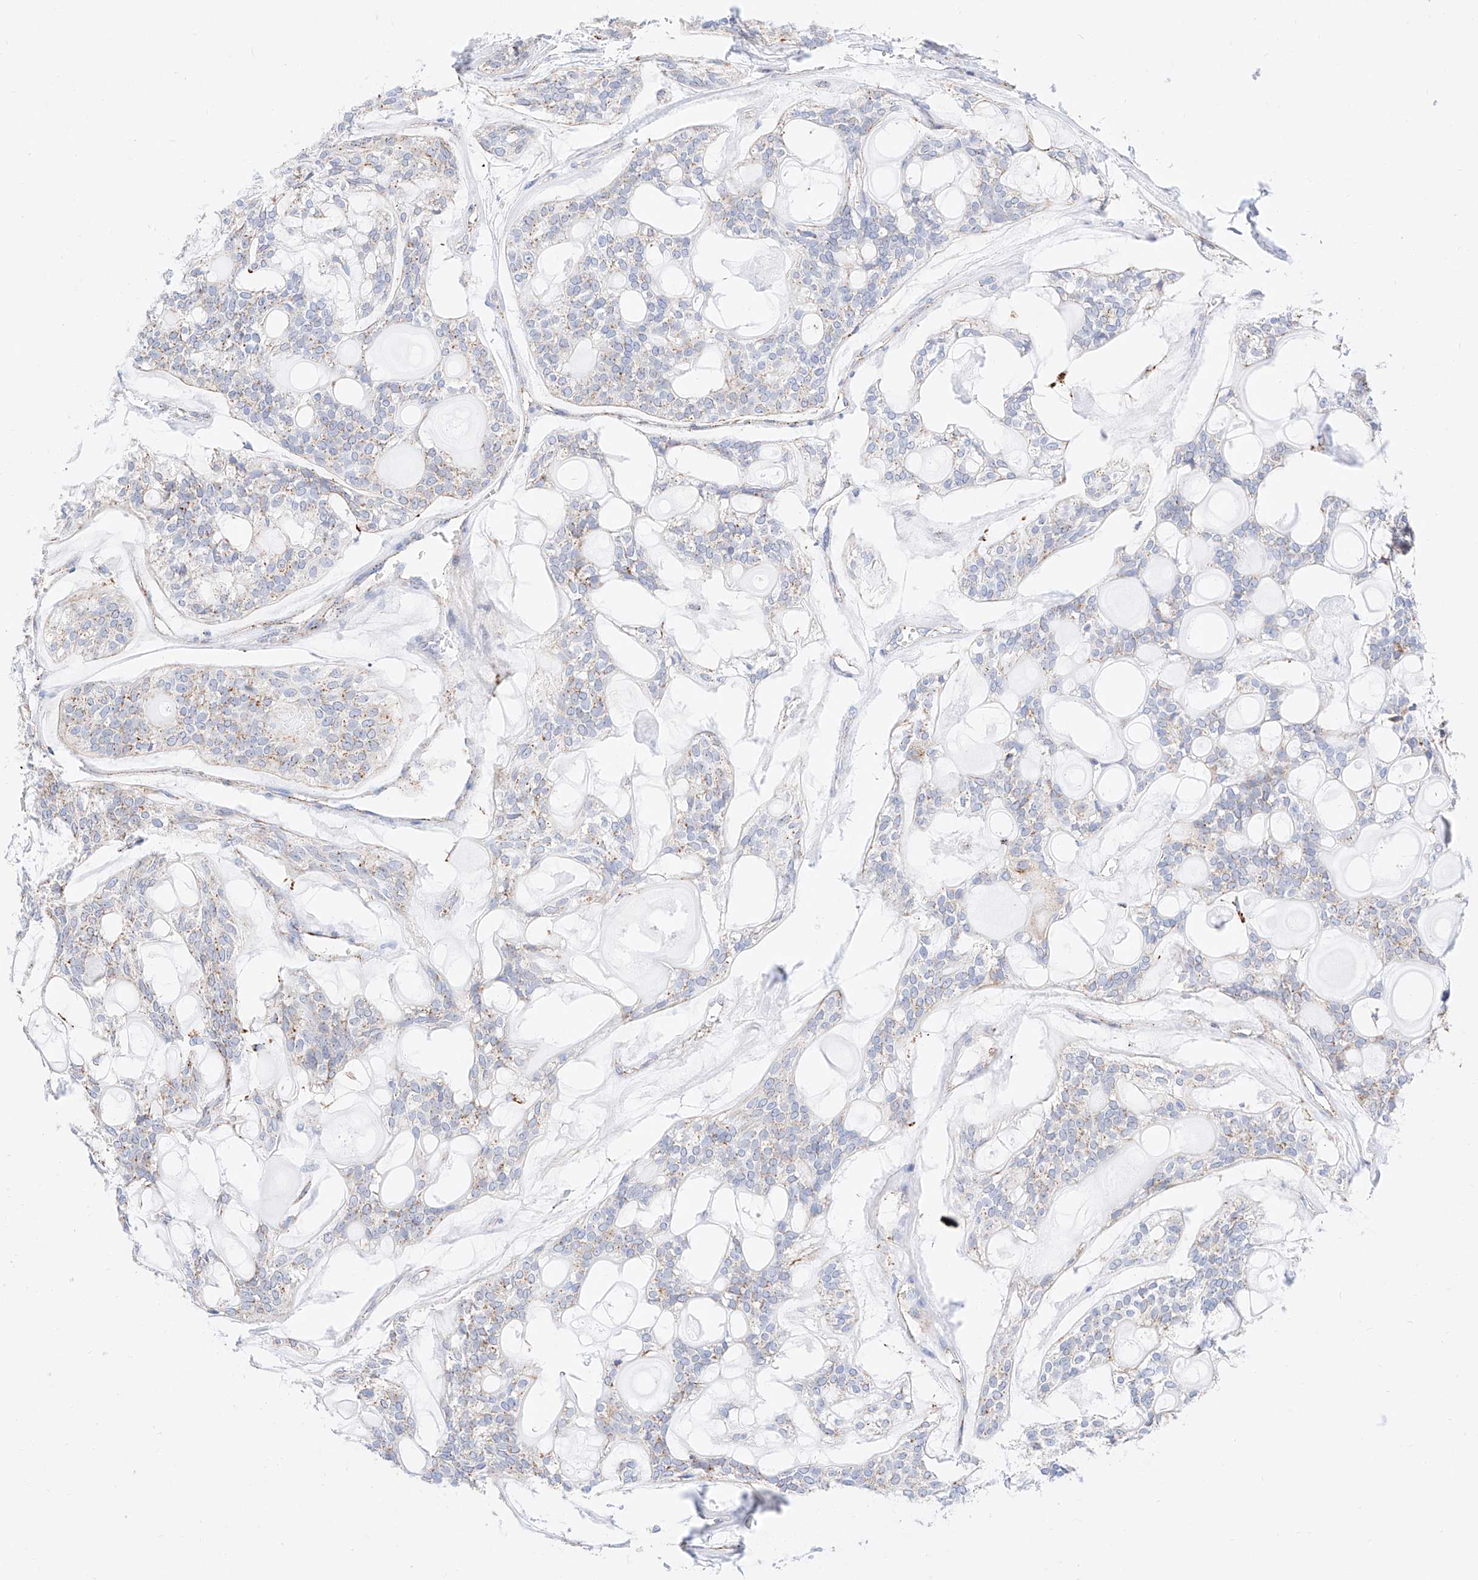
{"staining": {"intensity": "weak", "quantity": "<25%", "location": "cytoplasmic/membranous"}, "tissue": "head and neck cancer", "cell_type": "Tumor cells", "image_type": "cancer", "snomed": [{"axis": "morphology", "description": "Adenocarcinoma, NOS"}, {"axis": "topography", "description": "Head-Neck"}], "caption": "Tumor cells show no significant protein positivity in adenocarcinoma (head and neck).", "gene": "C6orf62", "patient": {"sex": "male", "age": 66}}